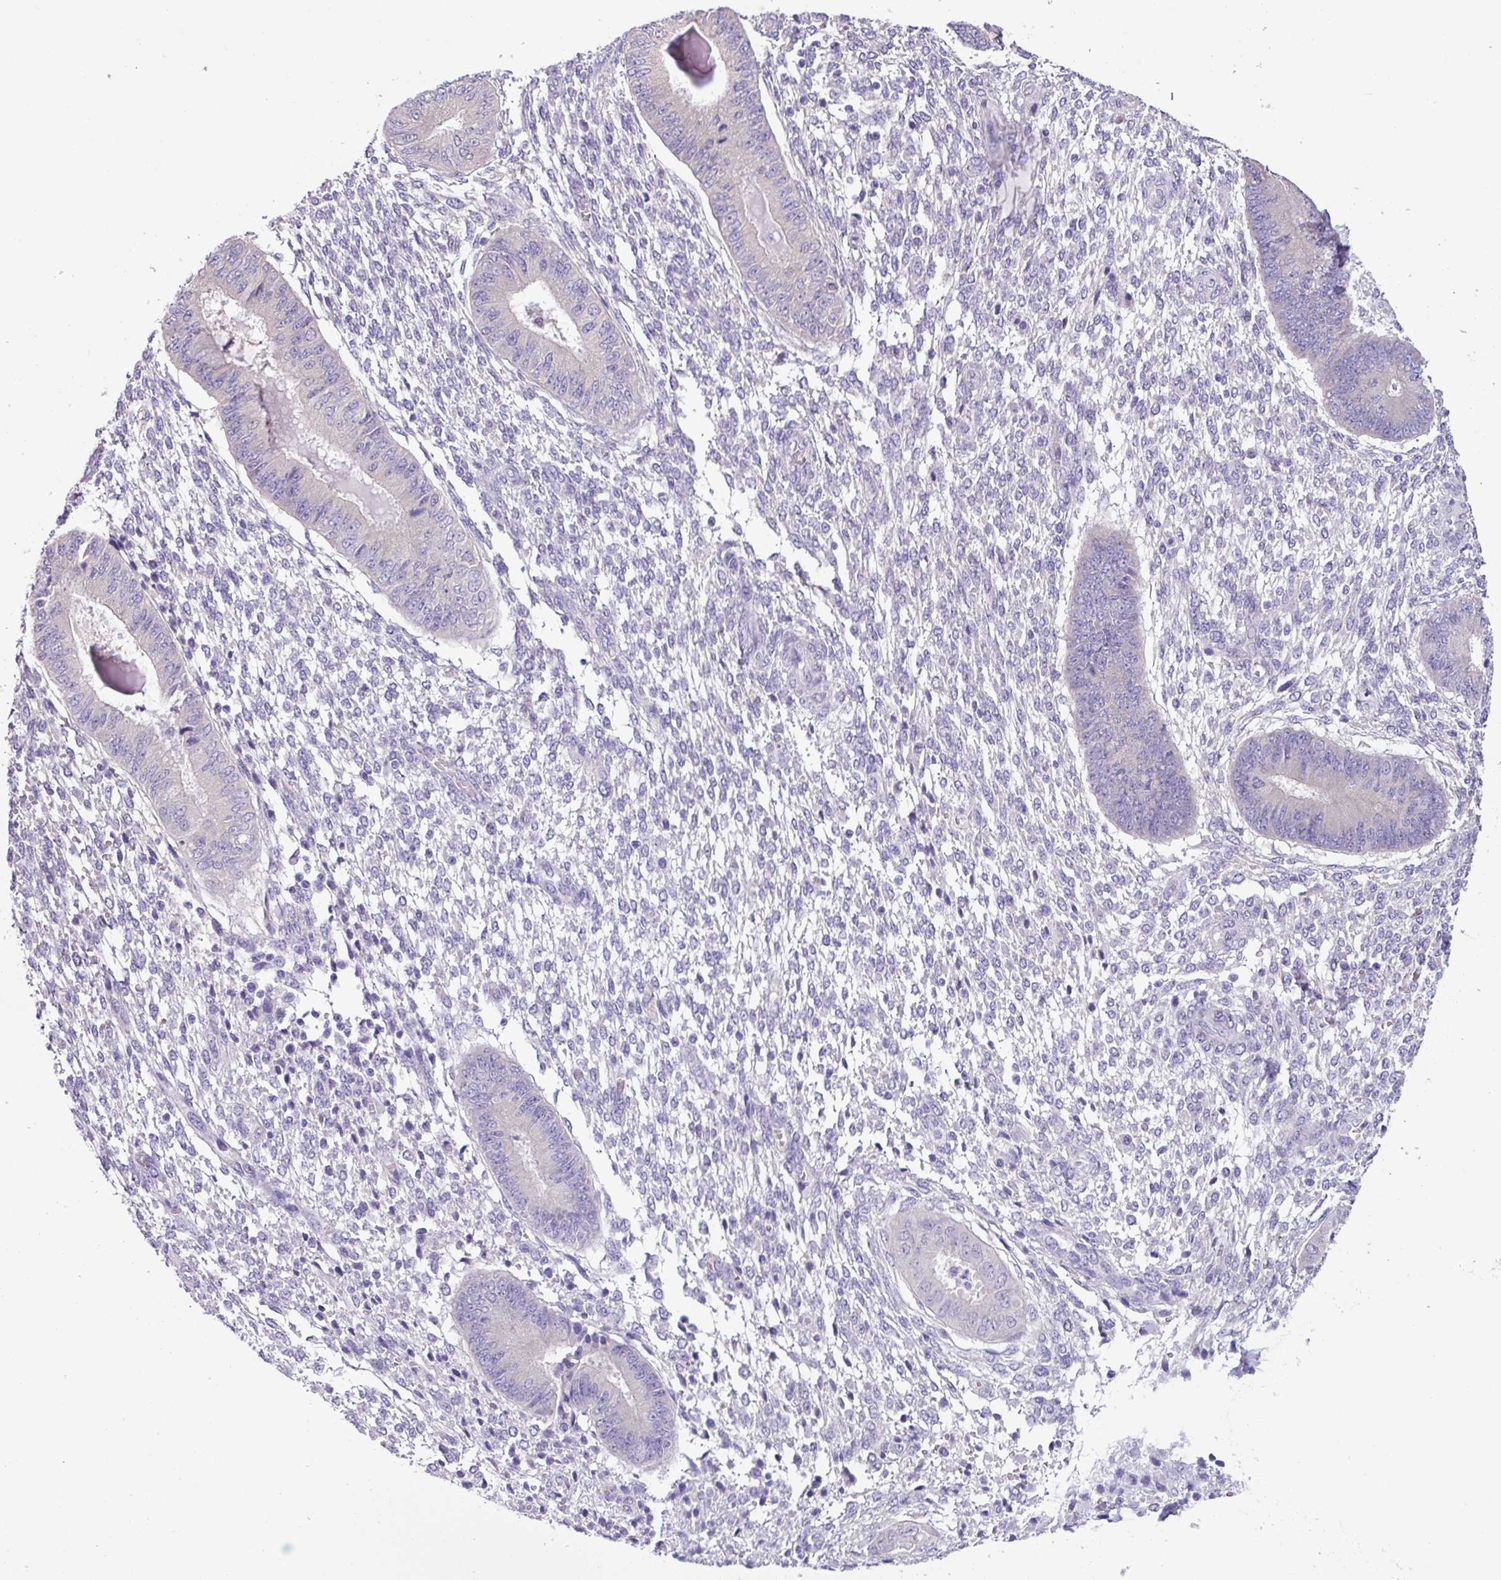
{"staining": {"intensity": "negative", "quantity": "none", "location": "none"}, "tissue": "endometrium", "cell_type": "Cells in endometrial stroma", "image_type": "normal", "snomed": [{"axis": "morphology", "description": "Normal tissue, NOS"}, {"axis": "topography", "description": "Endometrium"}], "caption": "This image is of normal endometrium stained with immunohistochemistry (IHC) to label a protein in brown with the nuclei are counter-stained blue. There is no expression in cells in endometrial stroma.", "gene": "C20orf27", "patient": {"sex": "female", "age": 49}}